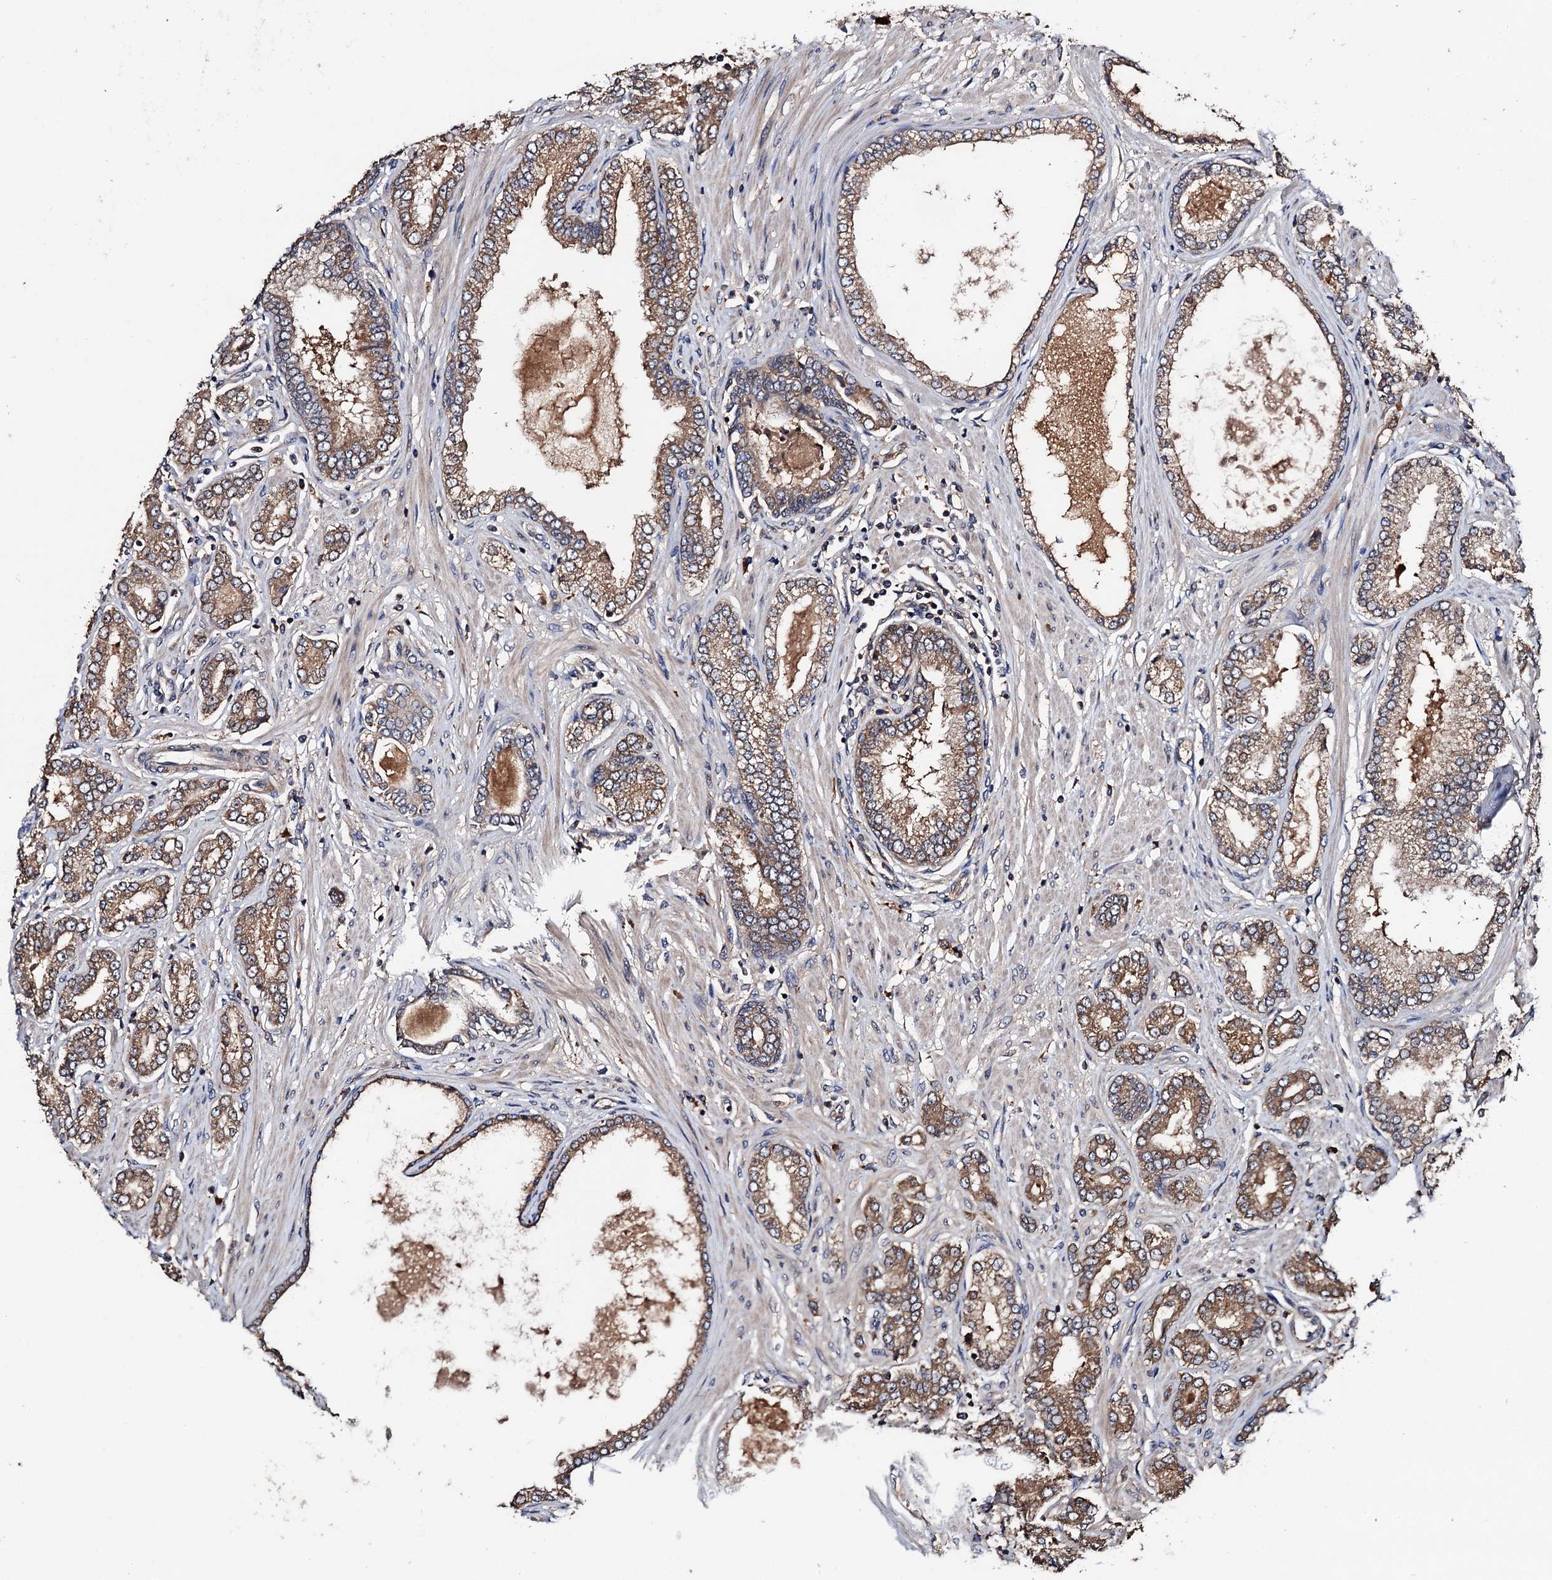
{"staining": {"intensity": "moderate", "quantity": ">75%", "location": "cytoplasmic/membranous"}, "tissue": "prostate cancer", "cell_type": "Tumor cells", "image_type": "cancer", "snomed": [{"axis": "morphology", "description": "Adenocarcinoma, Low grade"}, {"axis": "topography", "description": "Prostate"}], "caption": "Prostate adenocarcinoma (low-grade) stained with DAB immunohistochemistry (IHC) displays medium levels of moderate cytoplasmic/membranous positivity in approximately >75% of tumor cells.", "gene": "RGS11", "patient": {"sex": "male", "age": 63}}